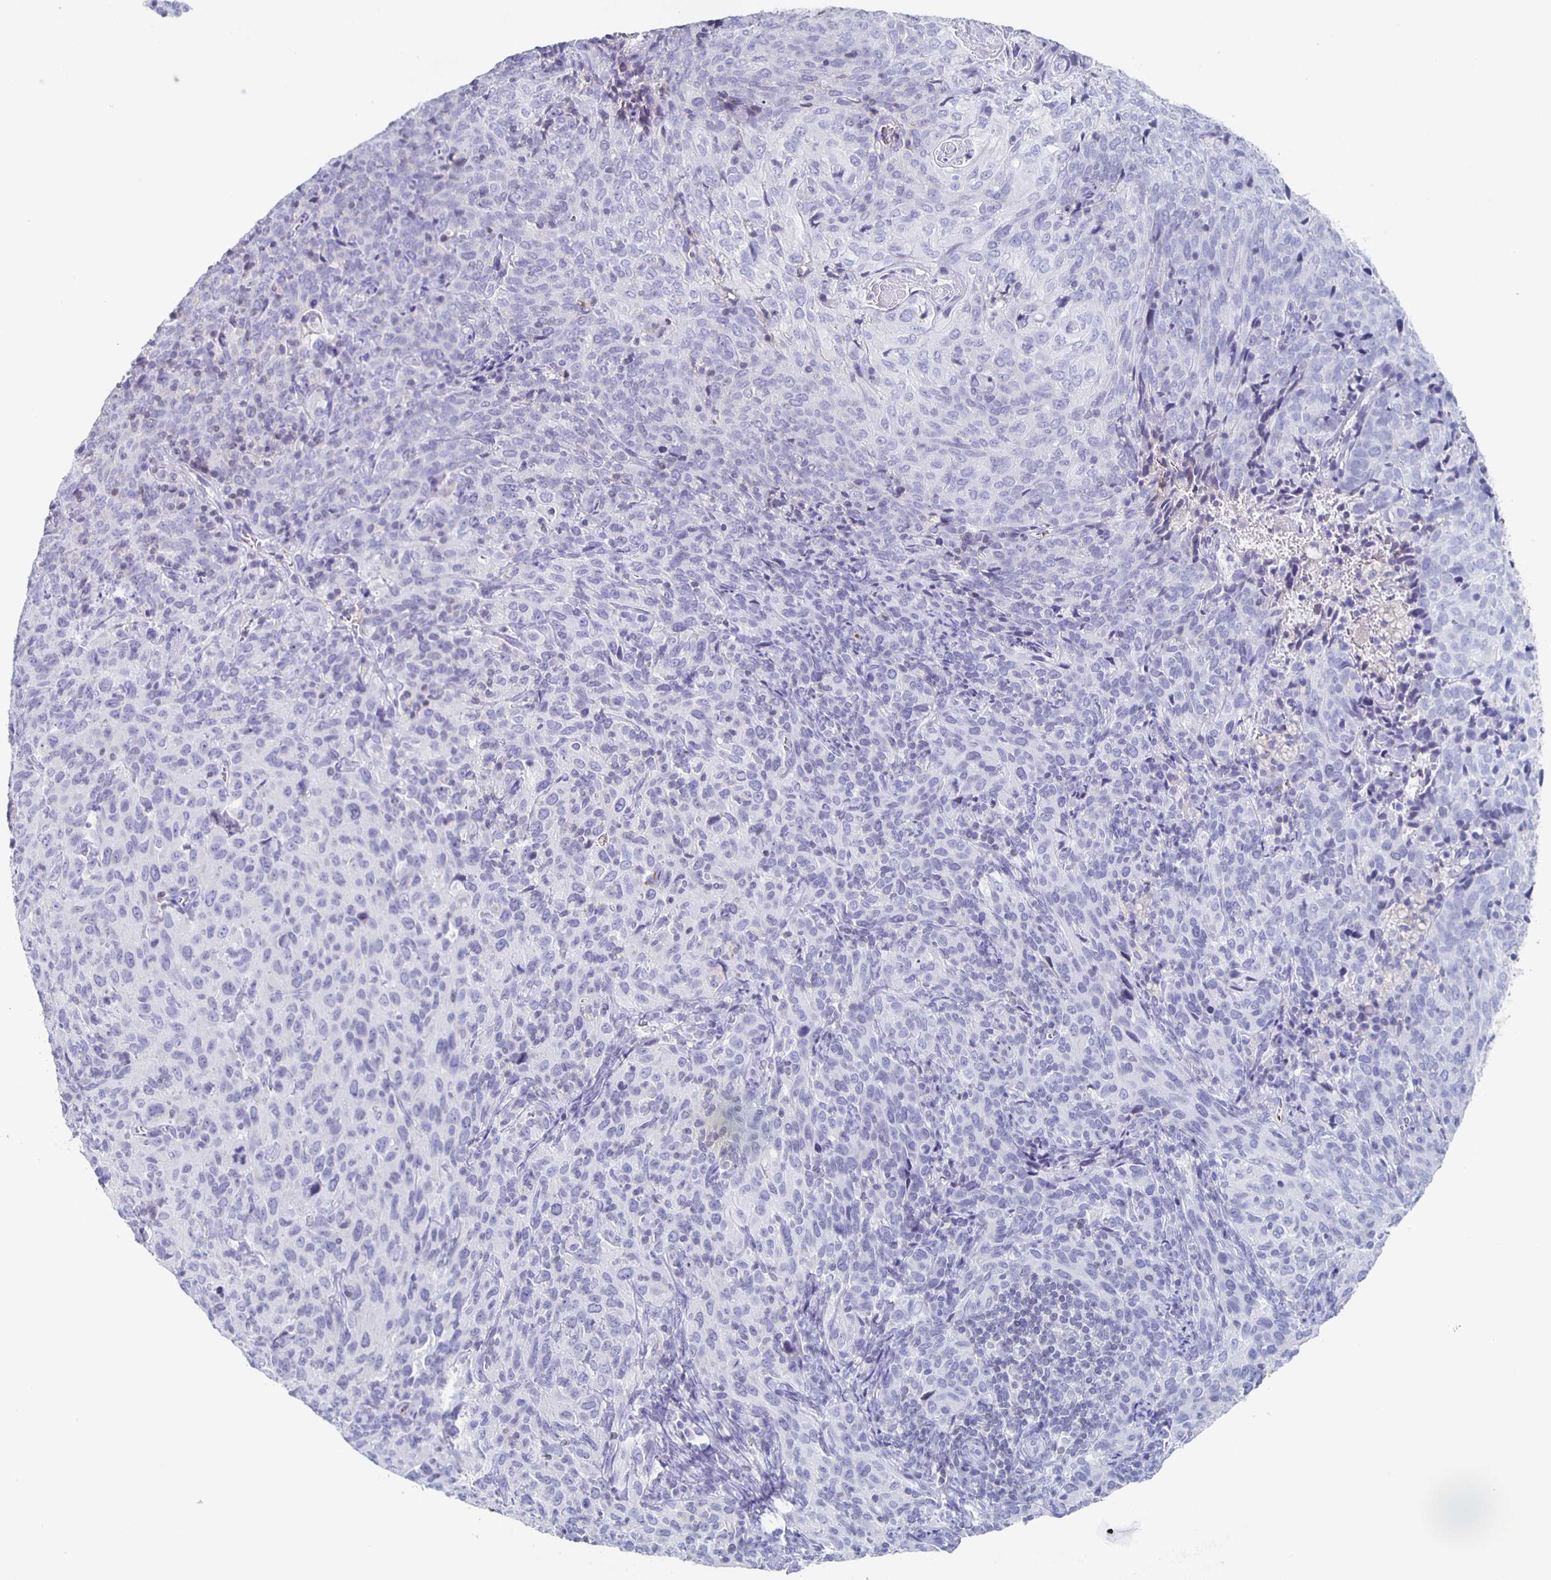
{"staining": {"intensity": "negative", "quantity": "none", "location": "none"}, "tissue": "cervical cancer", "cell_type": "Tumor cells", "image_type": "cancer", "snomed": [{"axis": "morphology", "description": "Squamous cell carcinoma, NOS"}, {"axis": "topography", "description": "Cervix"}], "caption": "Photomicrograph shows no protein expression in tumor cells of squamous cell carcinoma (cervical) tissue.", "gene": "FGA", "patient": {"sex": "female", "age": 51}}